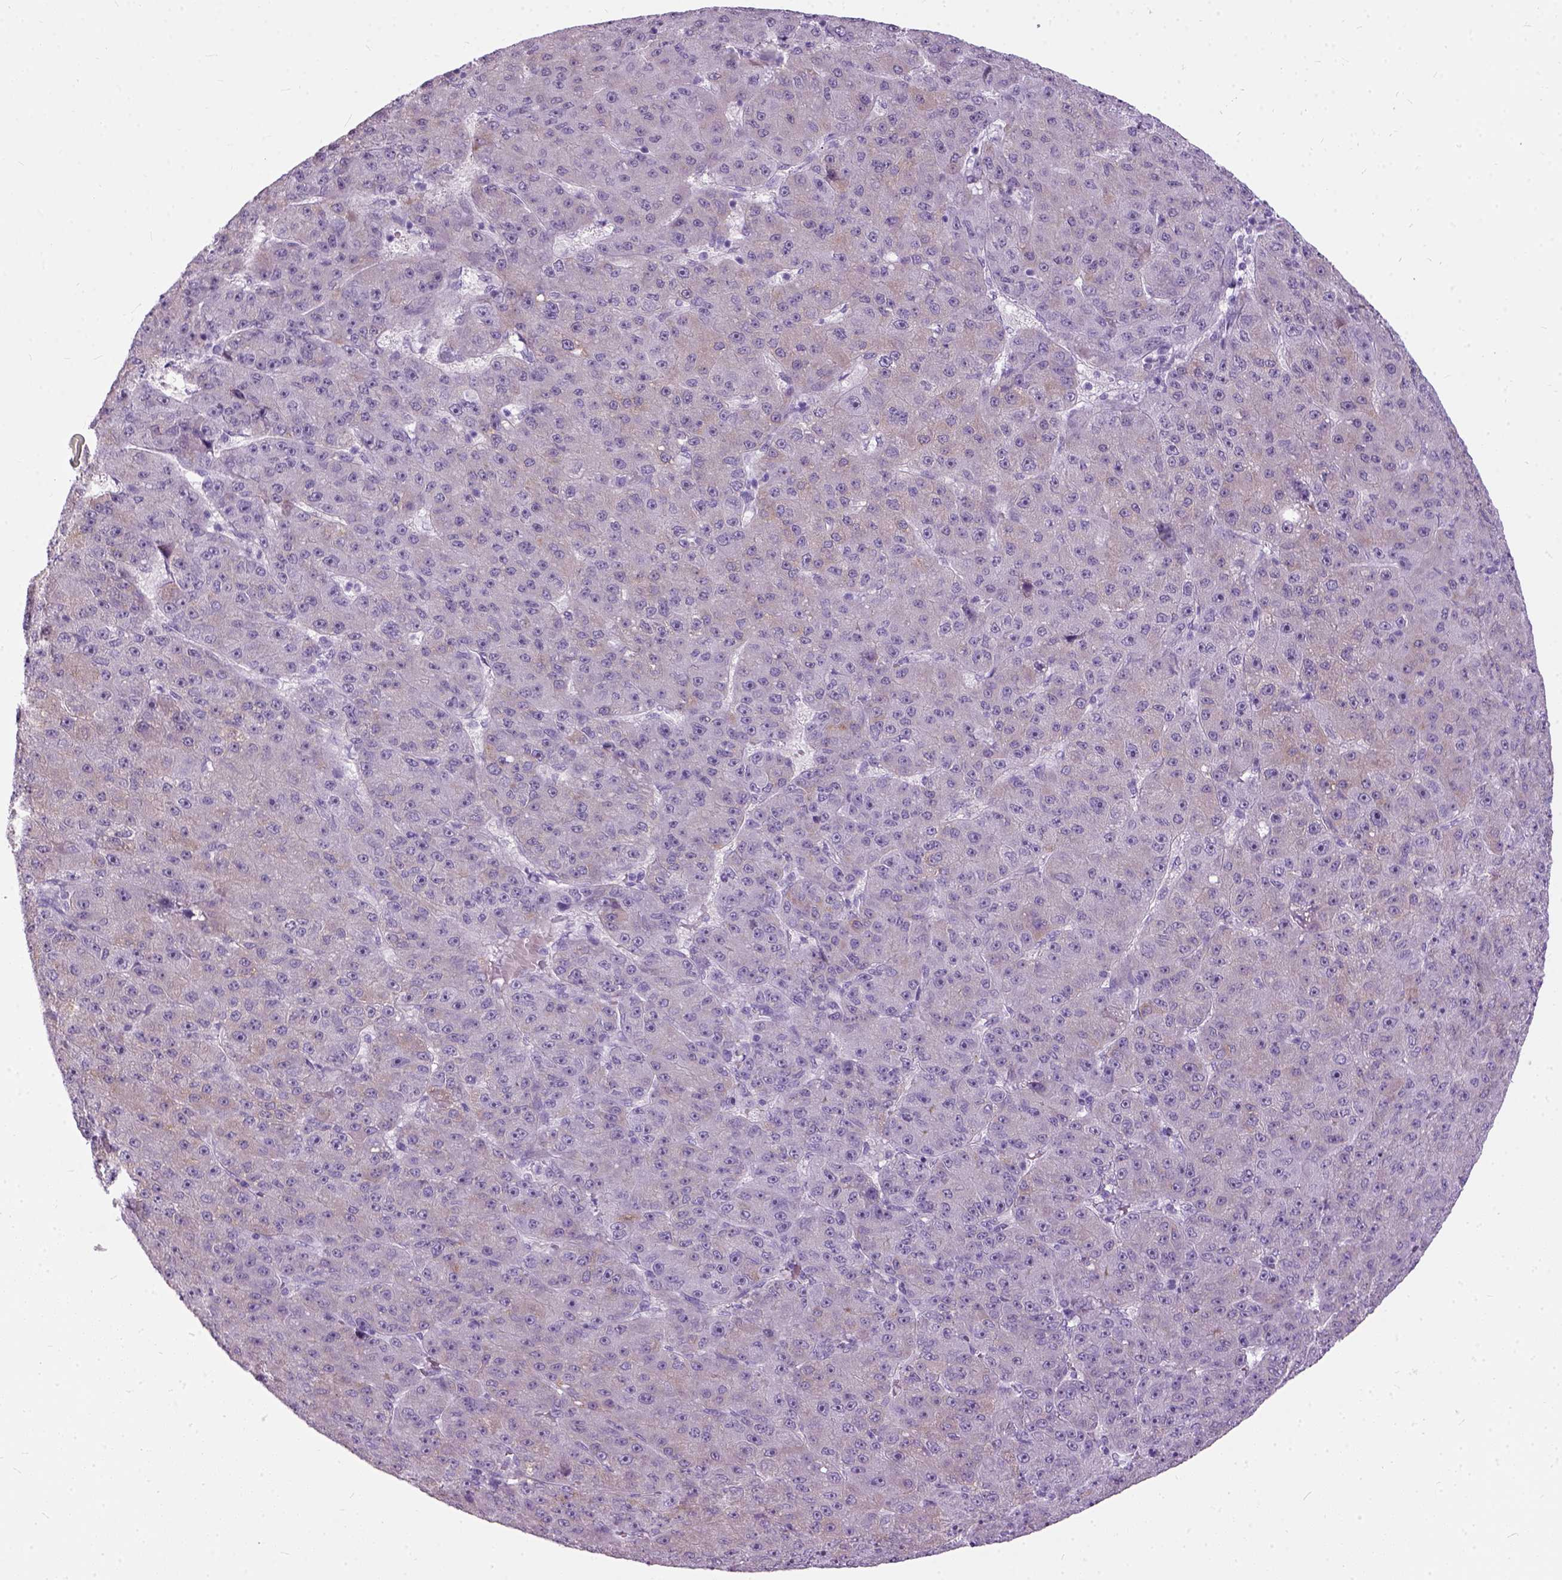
{"staining": {"intensity": "negative", "quantity": "none", "location": "none"}, "tissue": "liver cancer", "cell_type": "Tumor cells", "image_type": "cancer", "snomed": [{"axis": "morphology", "description": "Carcinoma, Hepatocellular, NOS"}, {"axis": "topography", "description": "Liver"}], "caption": "Immunohistochemical staining of human liver cancer displays no significant positivity in tumor cells.", "gene": "AXDND1", "patient": {"sex": "male", "age": 67}}